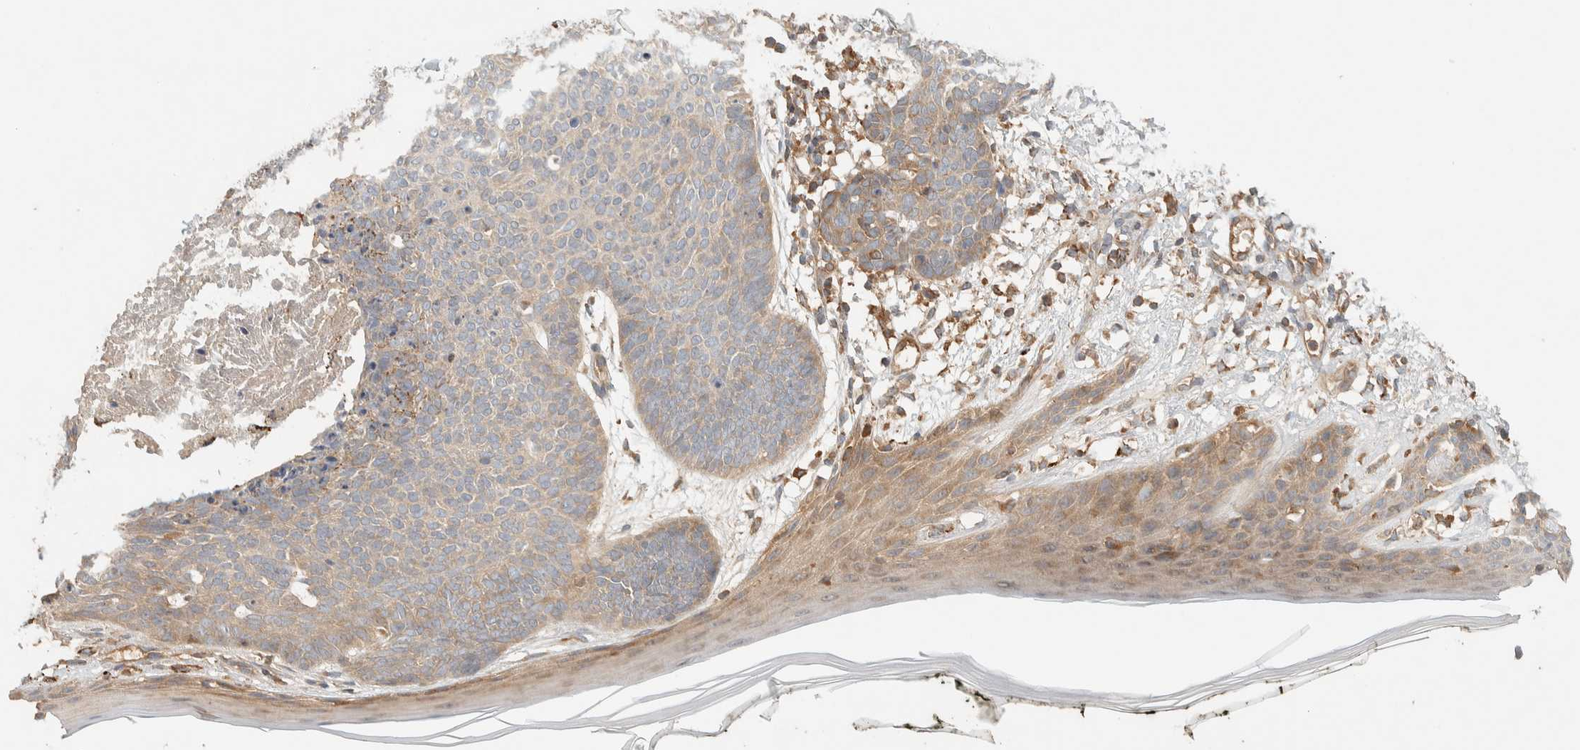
{"staining": {"intensity": "negative", "quantity": "none", "location": "none"}, "tissue": "skin cancer", "cell_type": "Tumor cells", "image_type": "cancer", "snomed": [{"axis": "morphology", "description": "Normal tissue, NOS"}, {"axis": "morphology", "description": "Basal cell carcinoma"}, {"axis": "topography", "description": "Skin"}], "caption": "High magnification brightfield microscopy of skin cancer (basal cell carcinoma) stained with DAB (brown) and counterstained with hematoxylin (blue): tumor cells show no significant positivity.", "gene": "FAM167A", "patient": {"sex": "male", "age": 50}}